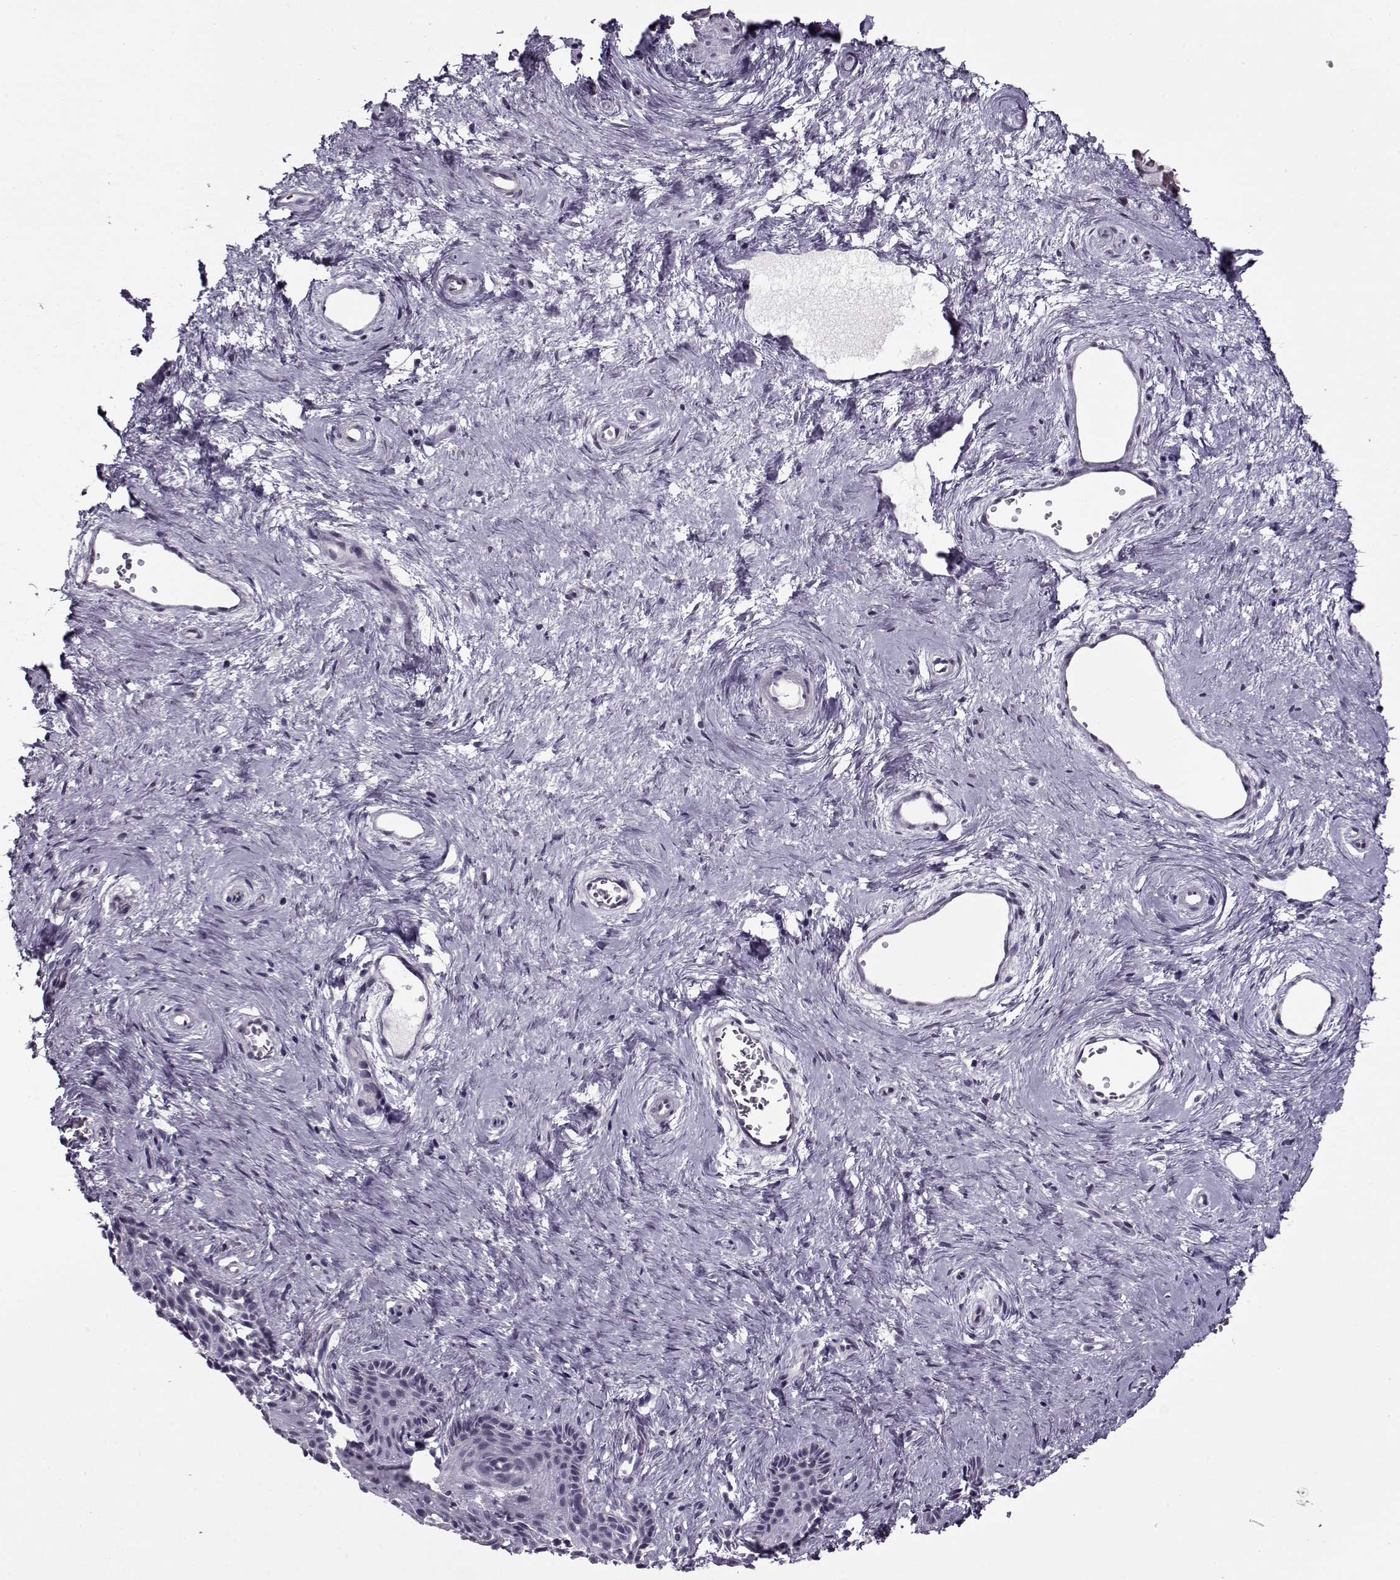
{"staining": {"intensity": "negative", "quantity": "none", "location": "none"}, "tissue": "vagina", "cell_type": "Squamous epithelial cells", "image_type": "normal", "snomed": [{"axis": "morphology", "description": "Normal tissue, NOS"}, {"axis": "topography", "description": "Vagina"}], "caption": "Immunohistochemistry photomicrograph of benign vagina stained for a protein (brown), which displays no staining in squamous epithelial cells.", "gene": "SEC16B", "patient": {"sex": "female", "age": 45}}